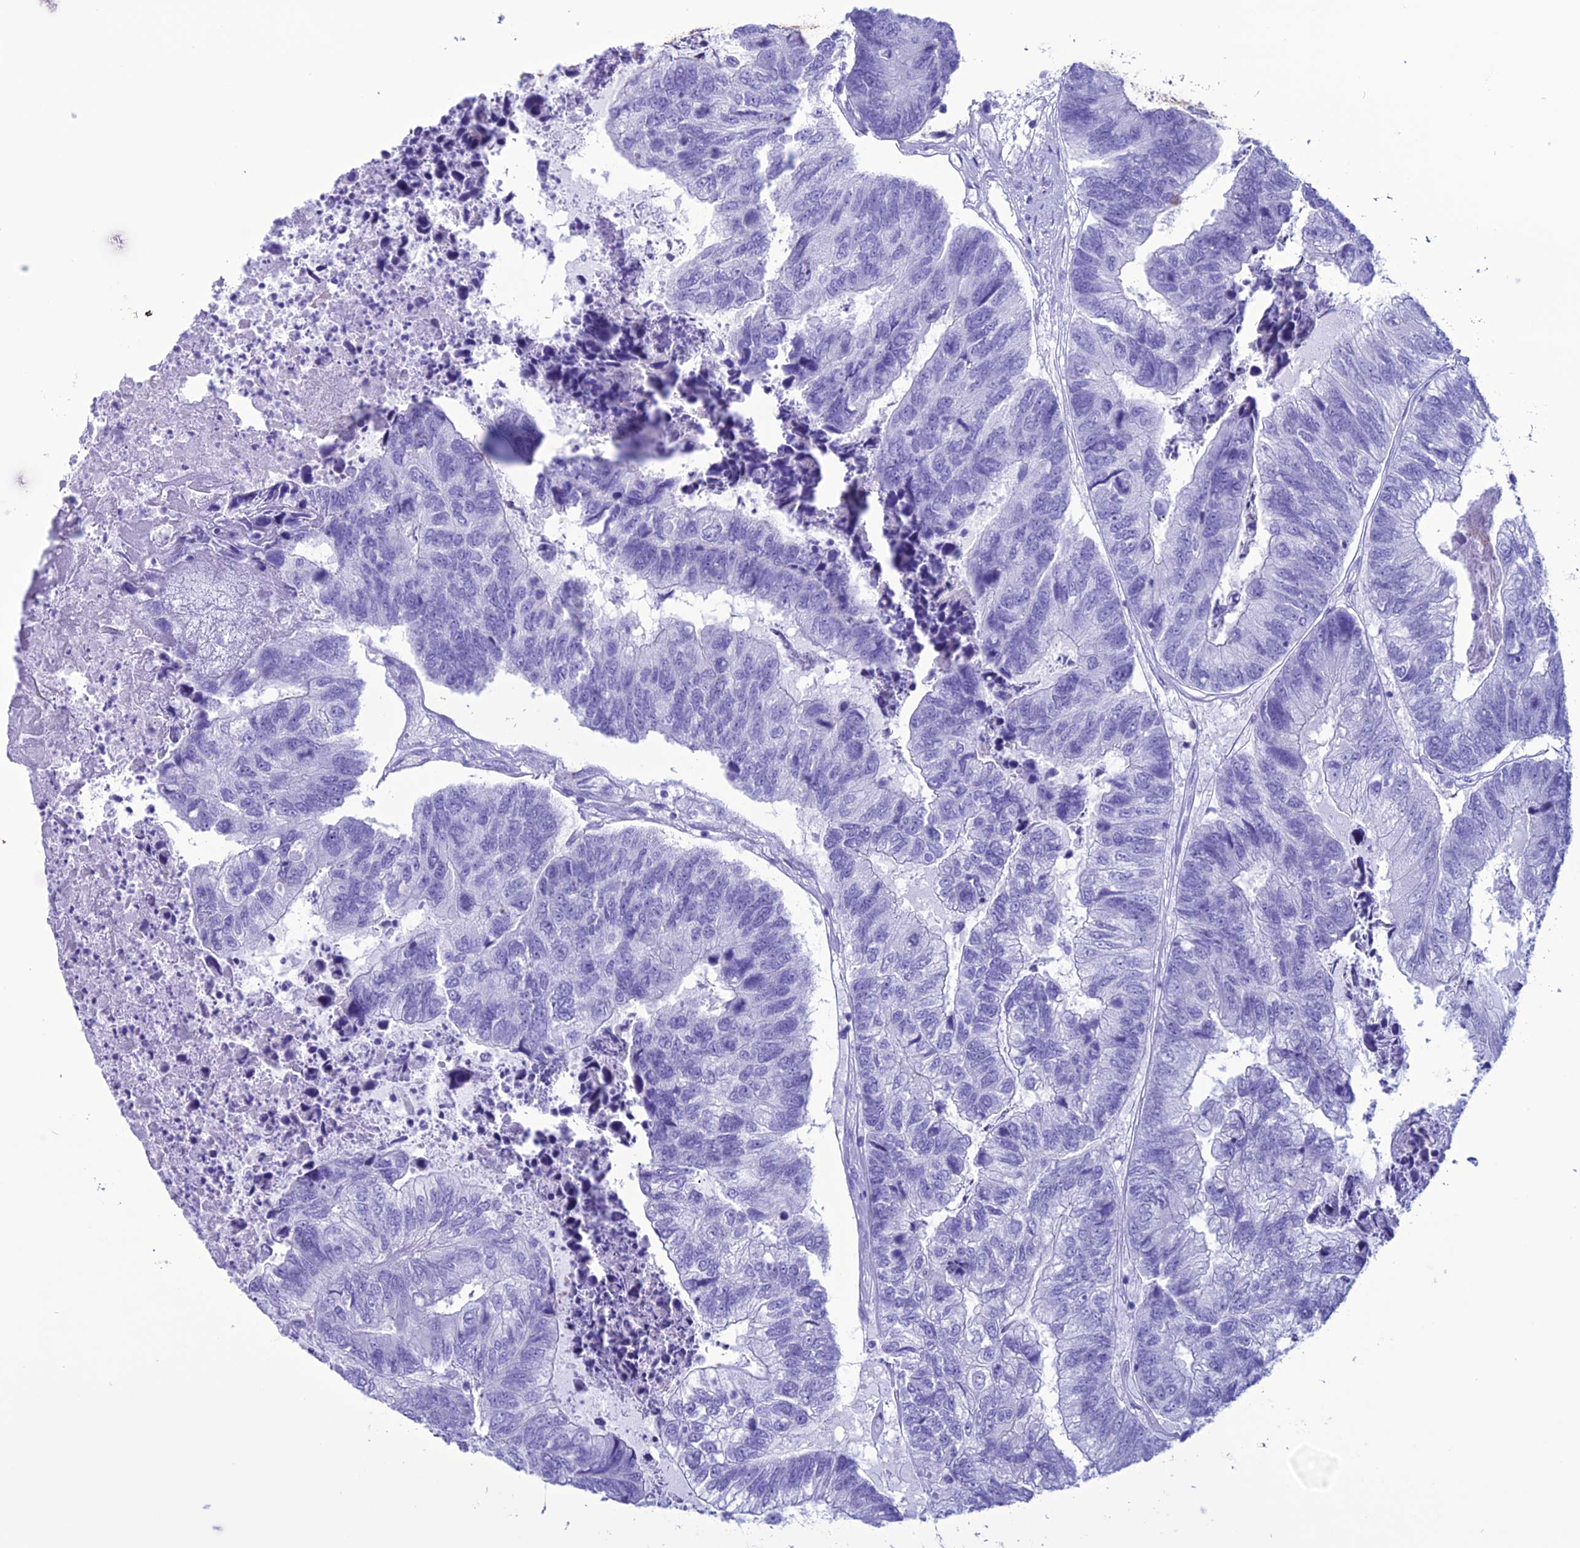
{"staining": {"intensity": "negative", "quantity": "none", "location": "none"}, "tissue": "colorectal cancer", "cell_type": "Tumor cells", "image_type": "cancer", "snomed": [{"axis": "morphology", "description": "Adenocarcinoma, NOS"}, {"axis": "topography", "description": "Colon"}], "caption": "A photomicrograph of human adenocarcinoma (colorectal) is negative for staining in tumor cells.", "gene": "MZB1", "patient": {"sex": "female", "age": 67}}